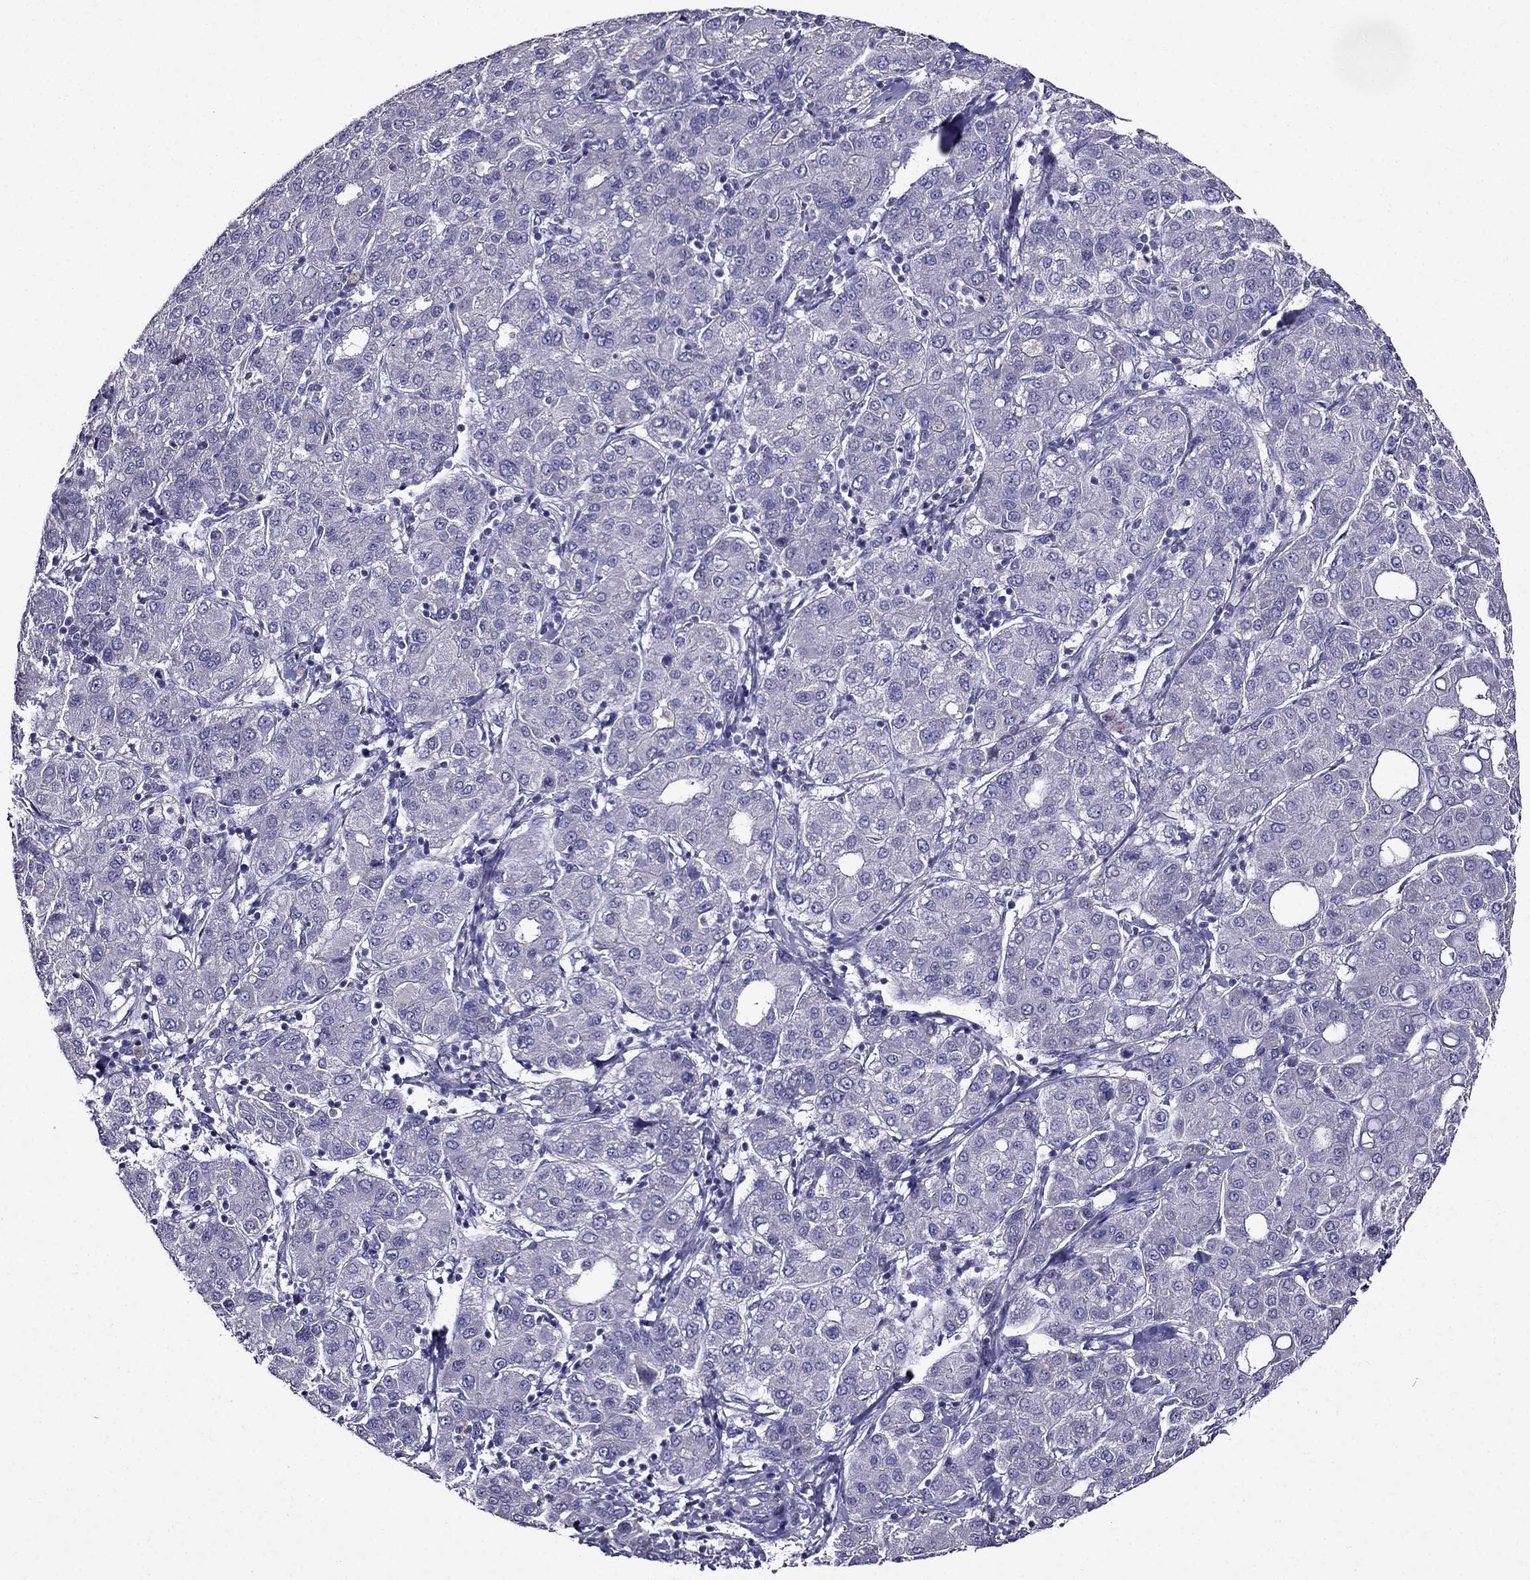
{"staining": {"intensity": "negative", "quantity": "none", "location": "none"}, "tissue": "liver cancer", "cell_type": "Tumor cells", "image_type": "cancer", "snomed": [{"axis": "morphology", "description": "Carcinoma, Hepatocellular, NOS"}, {"axis": "topography", "description": "Liver"}], "caption": "Tumor cells are negative for brown protein staining in liver cancer. Nuclei are stained in blue.", "gene": "TMEM266", "patient": {"sex": "male", "age": 65}}